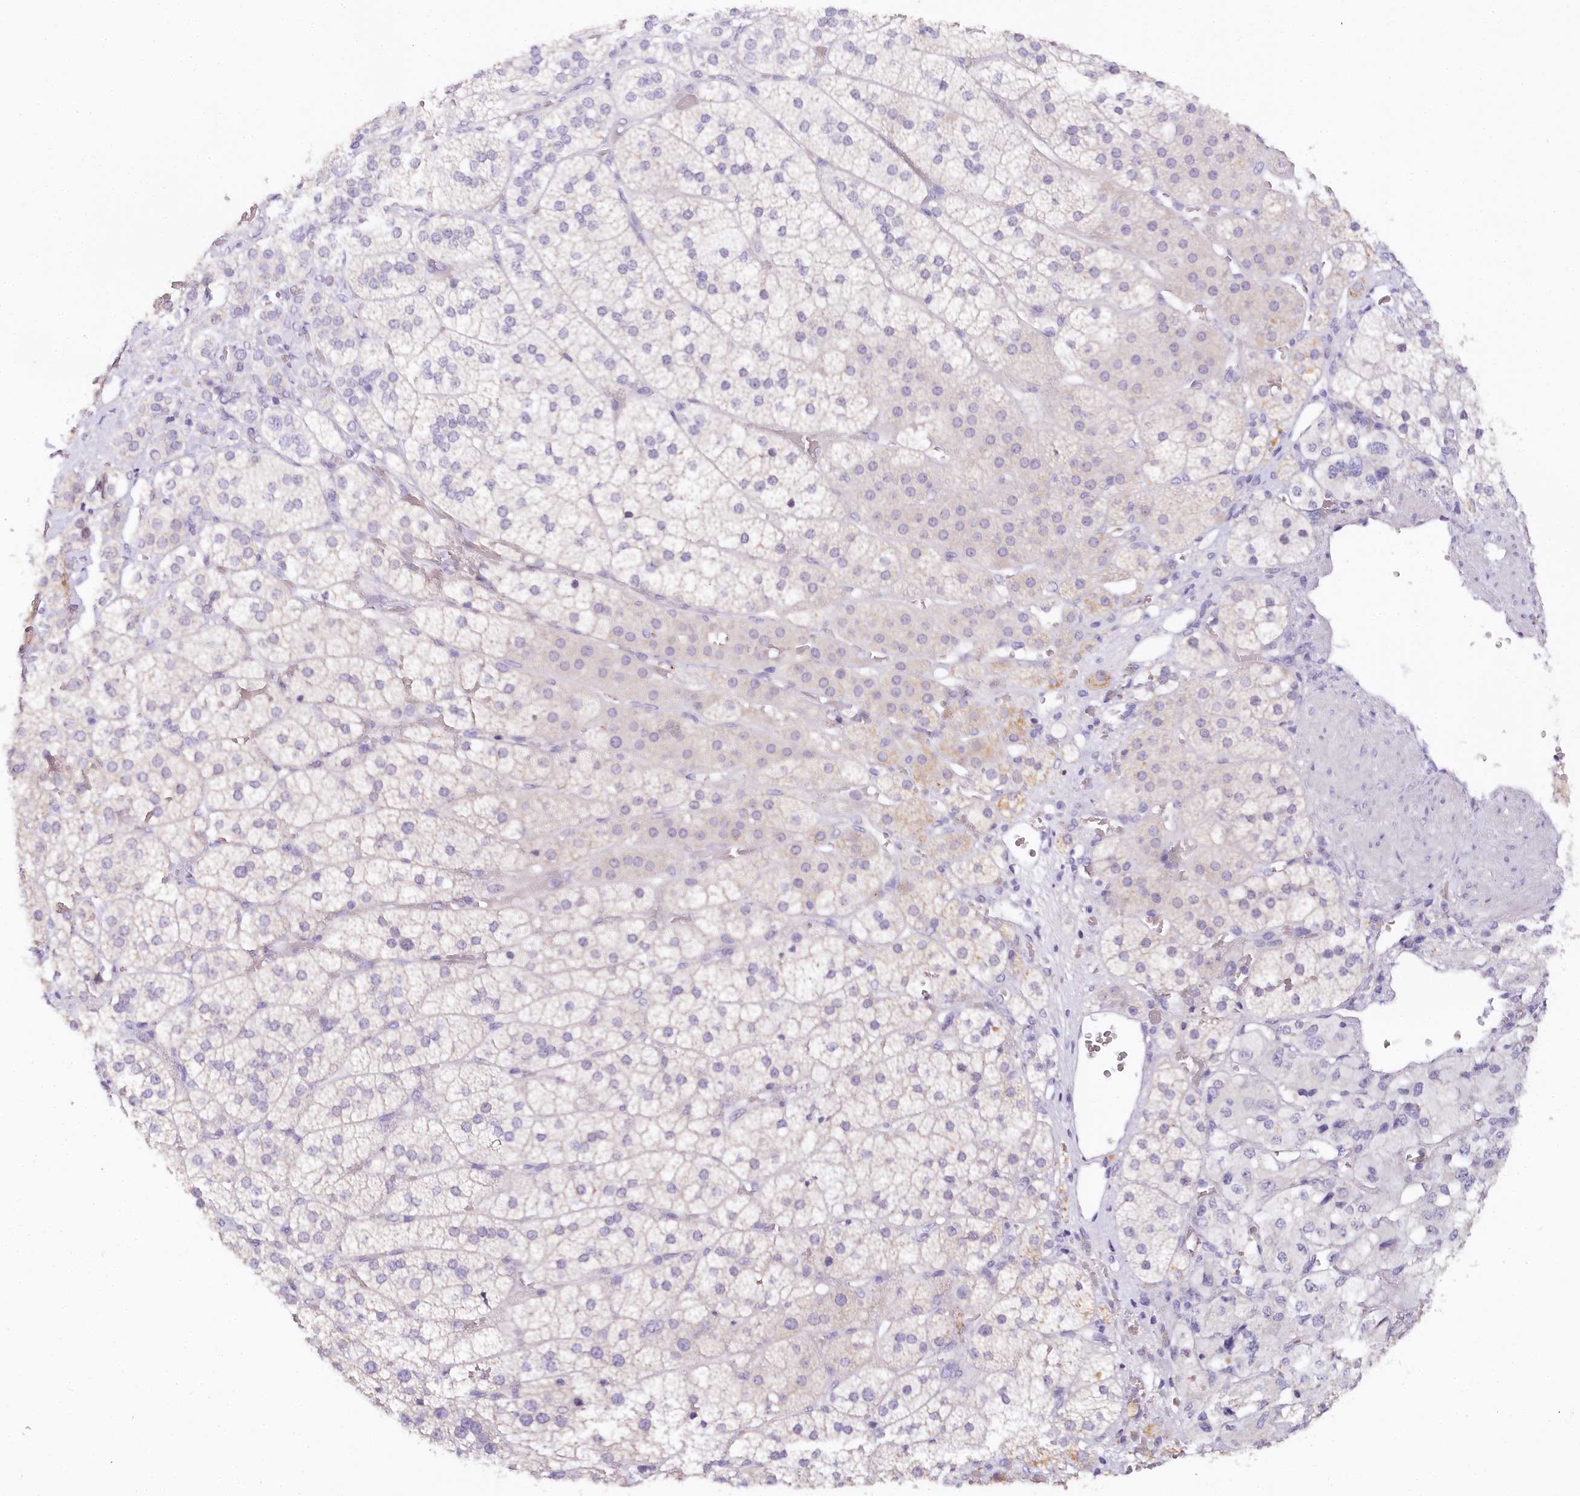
{"staining": {"intensity": "negative", "quantity": "none", "location": "none"}, "tissue": "adrenal gland", "cell_type": "Glandular cells", "image_type": "normal", "snomed": [{"axis": "morphology", "description": "Normal tissue, NOS"}, {"axis": "topography", "description": "Adrenal gland"}], "caption": "The histopathology image displays no staining of glandular cells in normal adrenal gland. (DAB (3,3'-diaminobenzidine) immunohistochemistry, high magnification).", "gene": "TP53", "patient": {"sex": "female", "age": 44}}